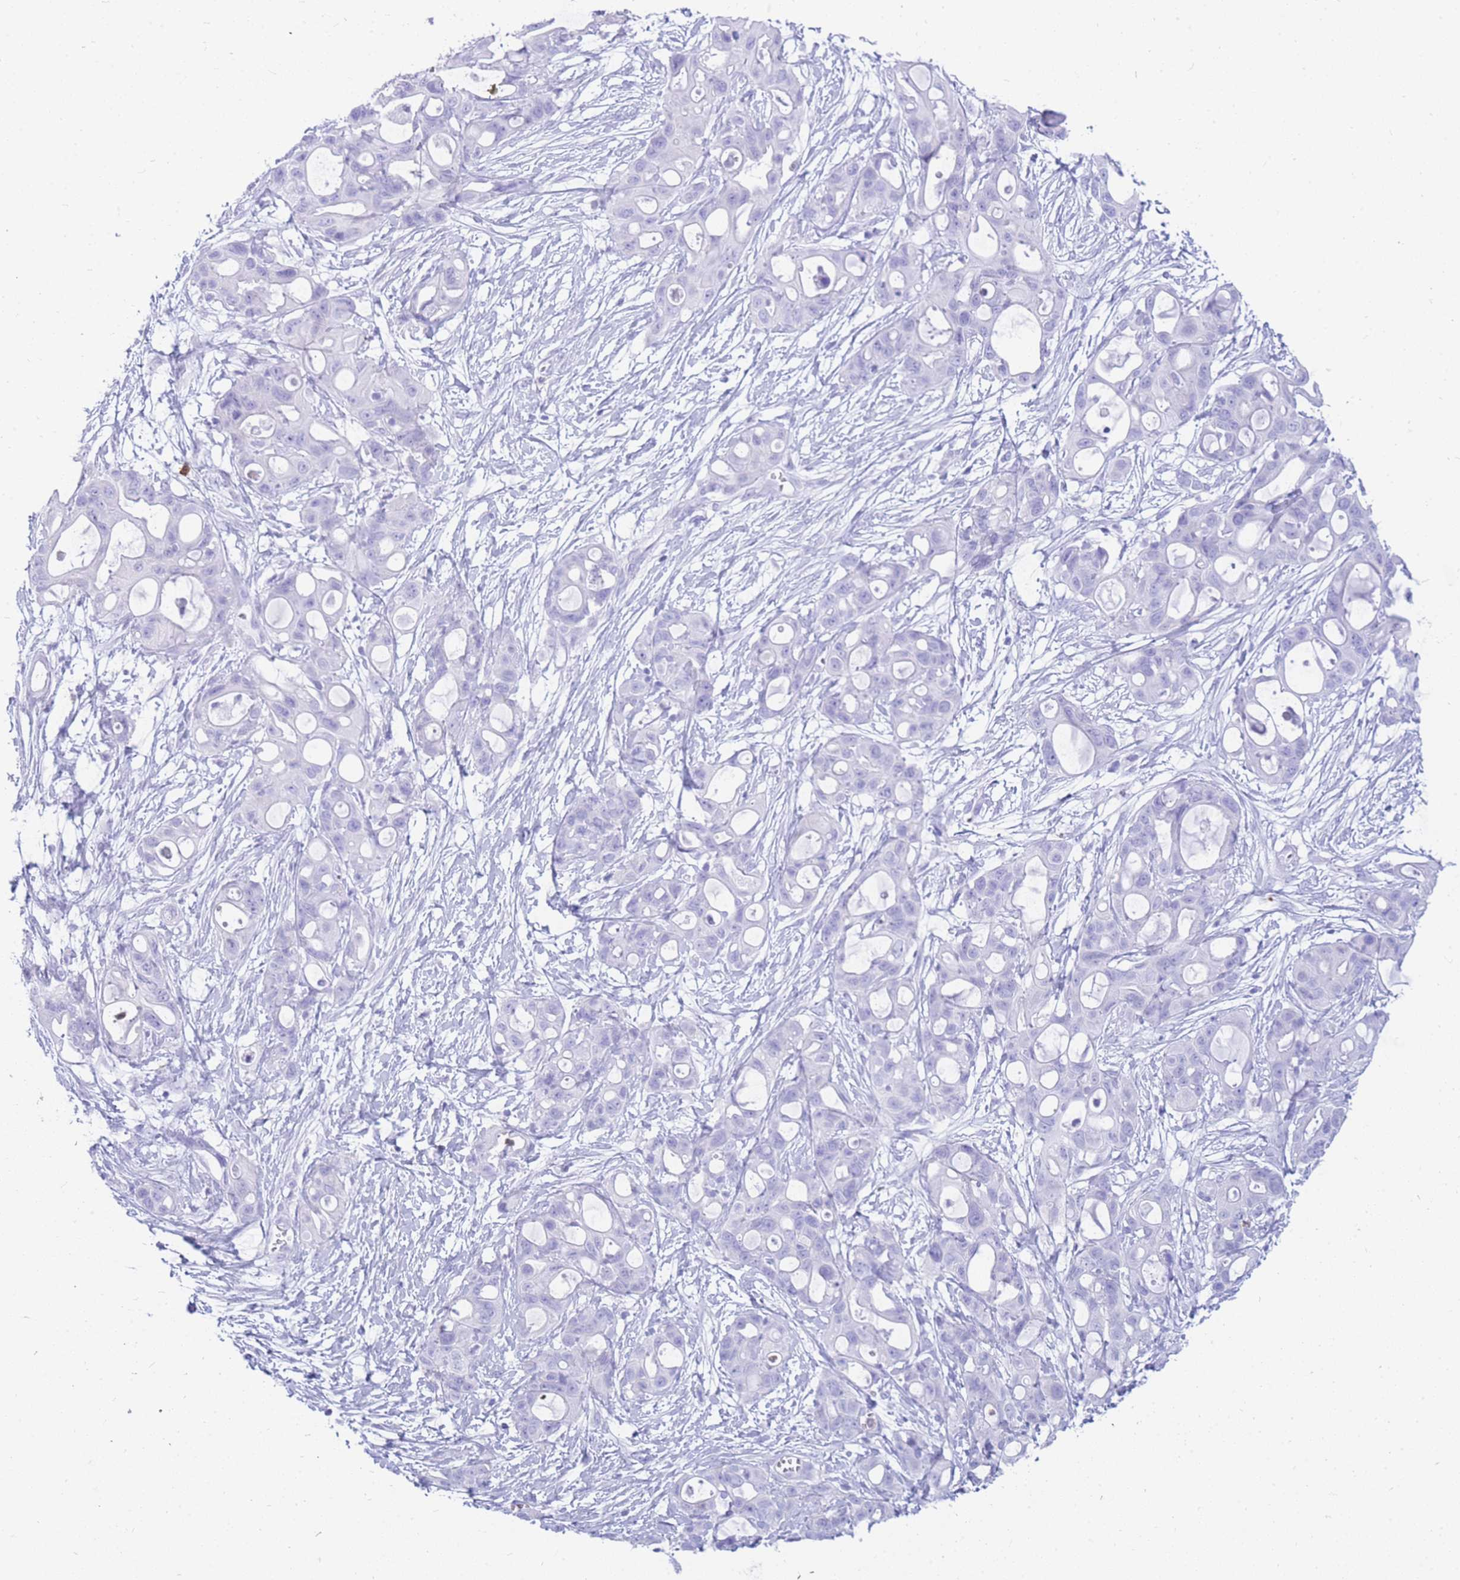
{"staining": {"intensity": "negative", "quantity": "none", "location": "none"}, "tissue": "ovarian cancer", "cell_type": "Tumor cells", "image_type": "cancer", "snomed": [{"axis": "morphology", "description": "Cystadenocarcinoma, mucinous, NOS"}, {"axis": "topography", "description": "Ovary"}], "caption": "A micrograph of ovarian cancer (mucinous cystadenocarcinoma) stained for a protein displays no brown staining in tumor cells.", "gene": "HERC1", "patient": {"sex": "female", "age": 70}}